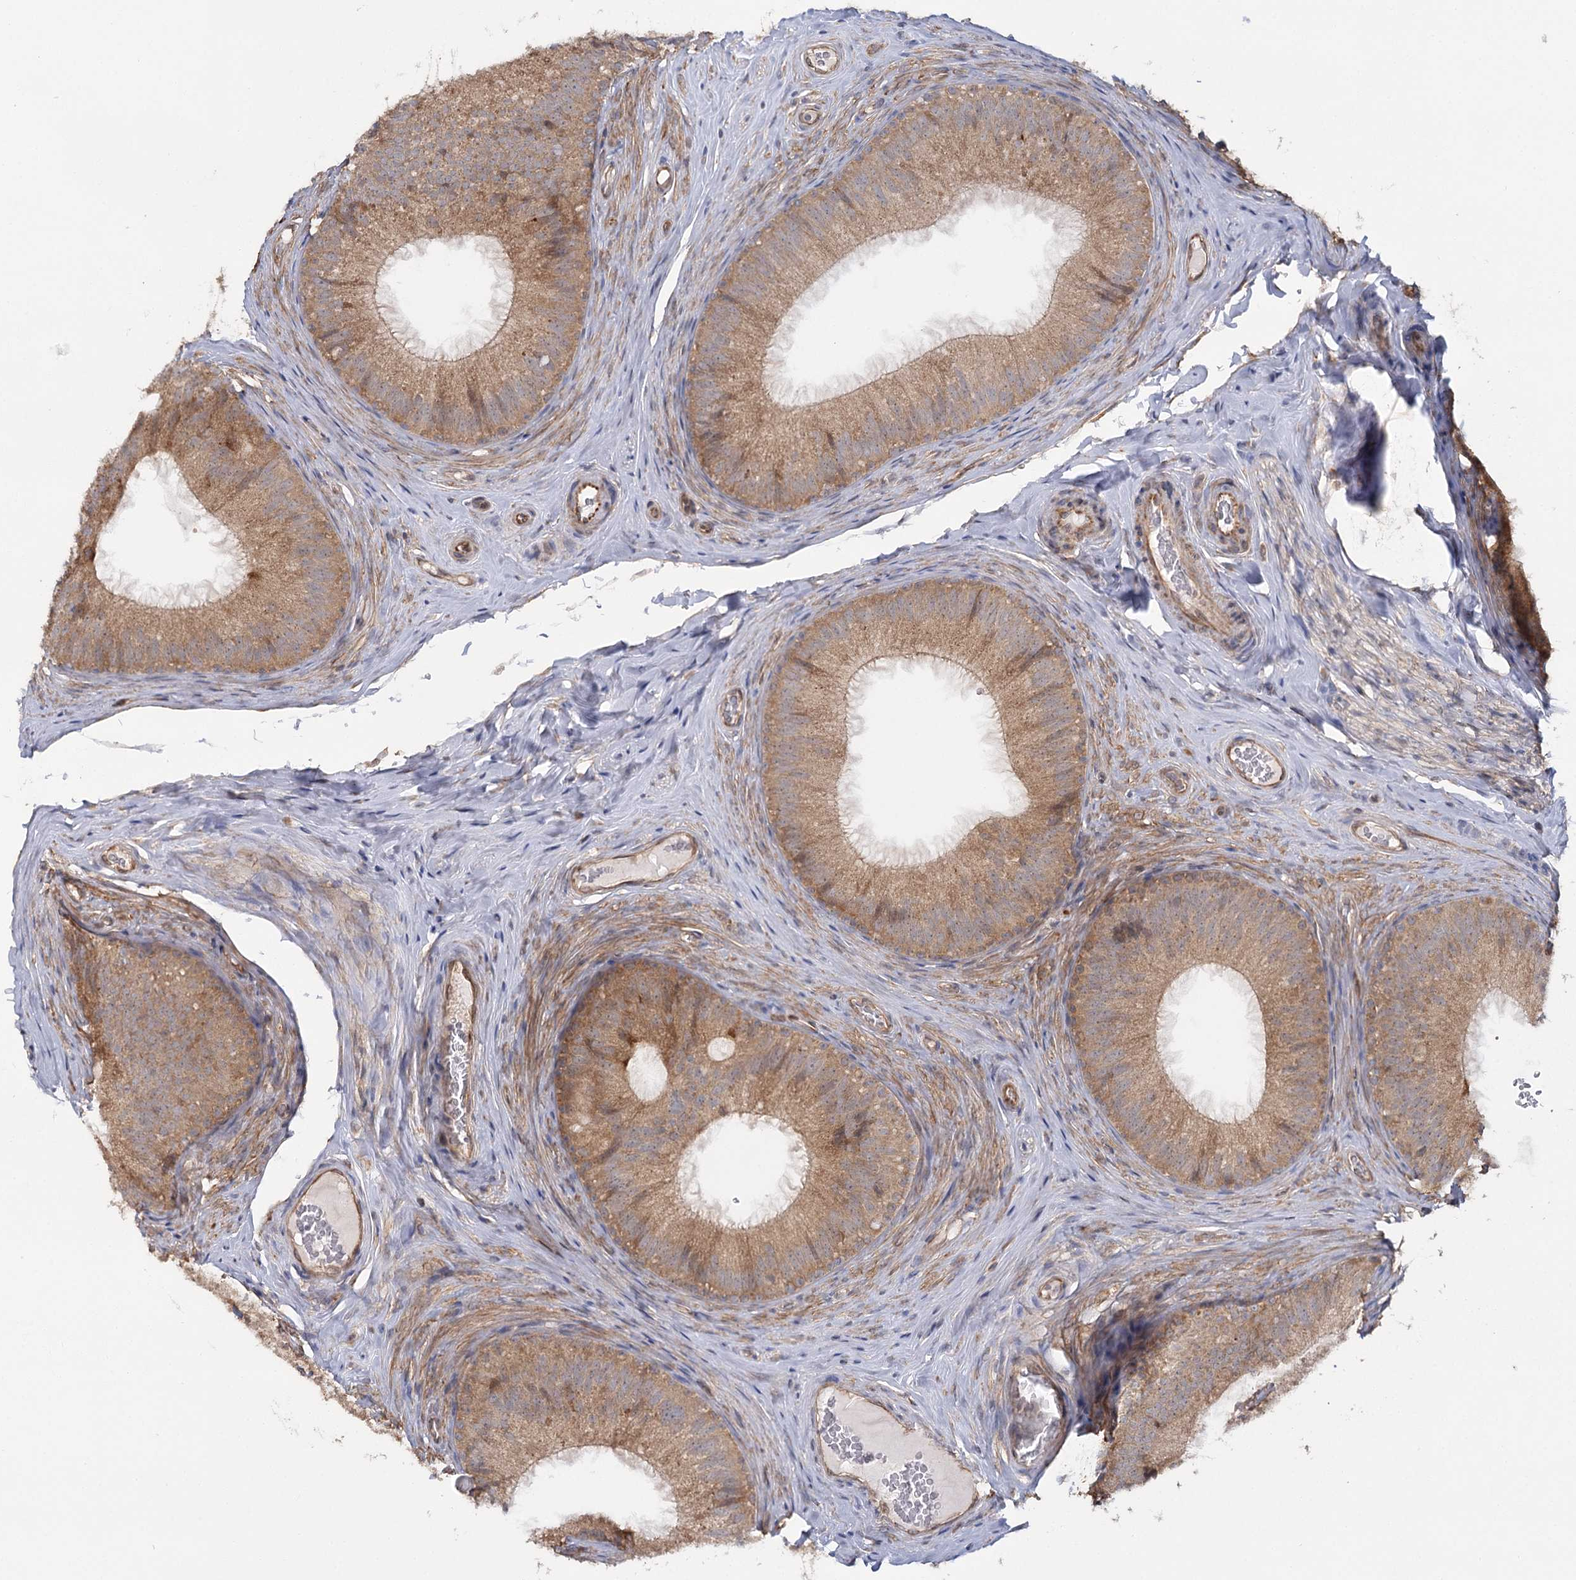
{"staining": {"intensity": "moderate", "quantity": ">75%", "location": "cytoplasmic/membranous"}, "tissue": "epididymis", "cell_type": "Glandular cells", "image_type": "normal", "snomed": [{"axis": "morphology", "description": "Normal tissue, NOS"}, {"axis": "topography", "description": "Epididymis"}], "caption": "Immunohistochemical staining of benign human epididymis demonstrates medium levels of moderate cytoplasmic/membranous expression in about >75% of glandular cells.", "gene": "TBC1D9B", "patient": {"sex": "male", "age": 34}}